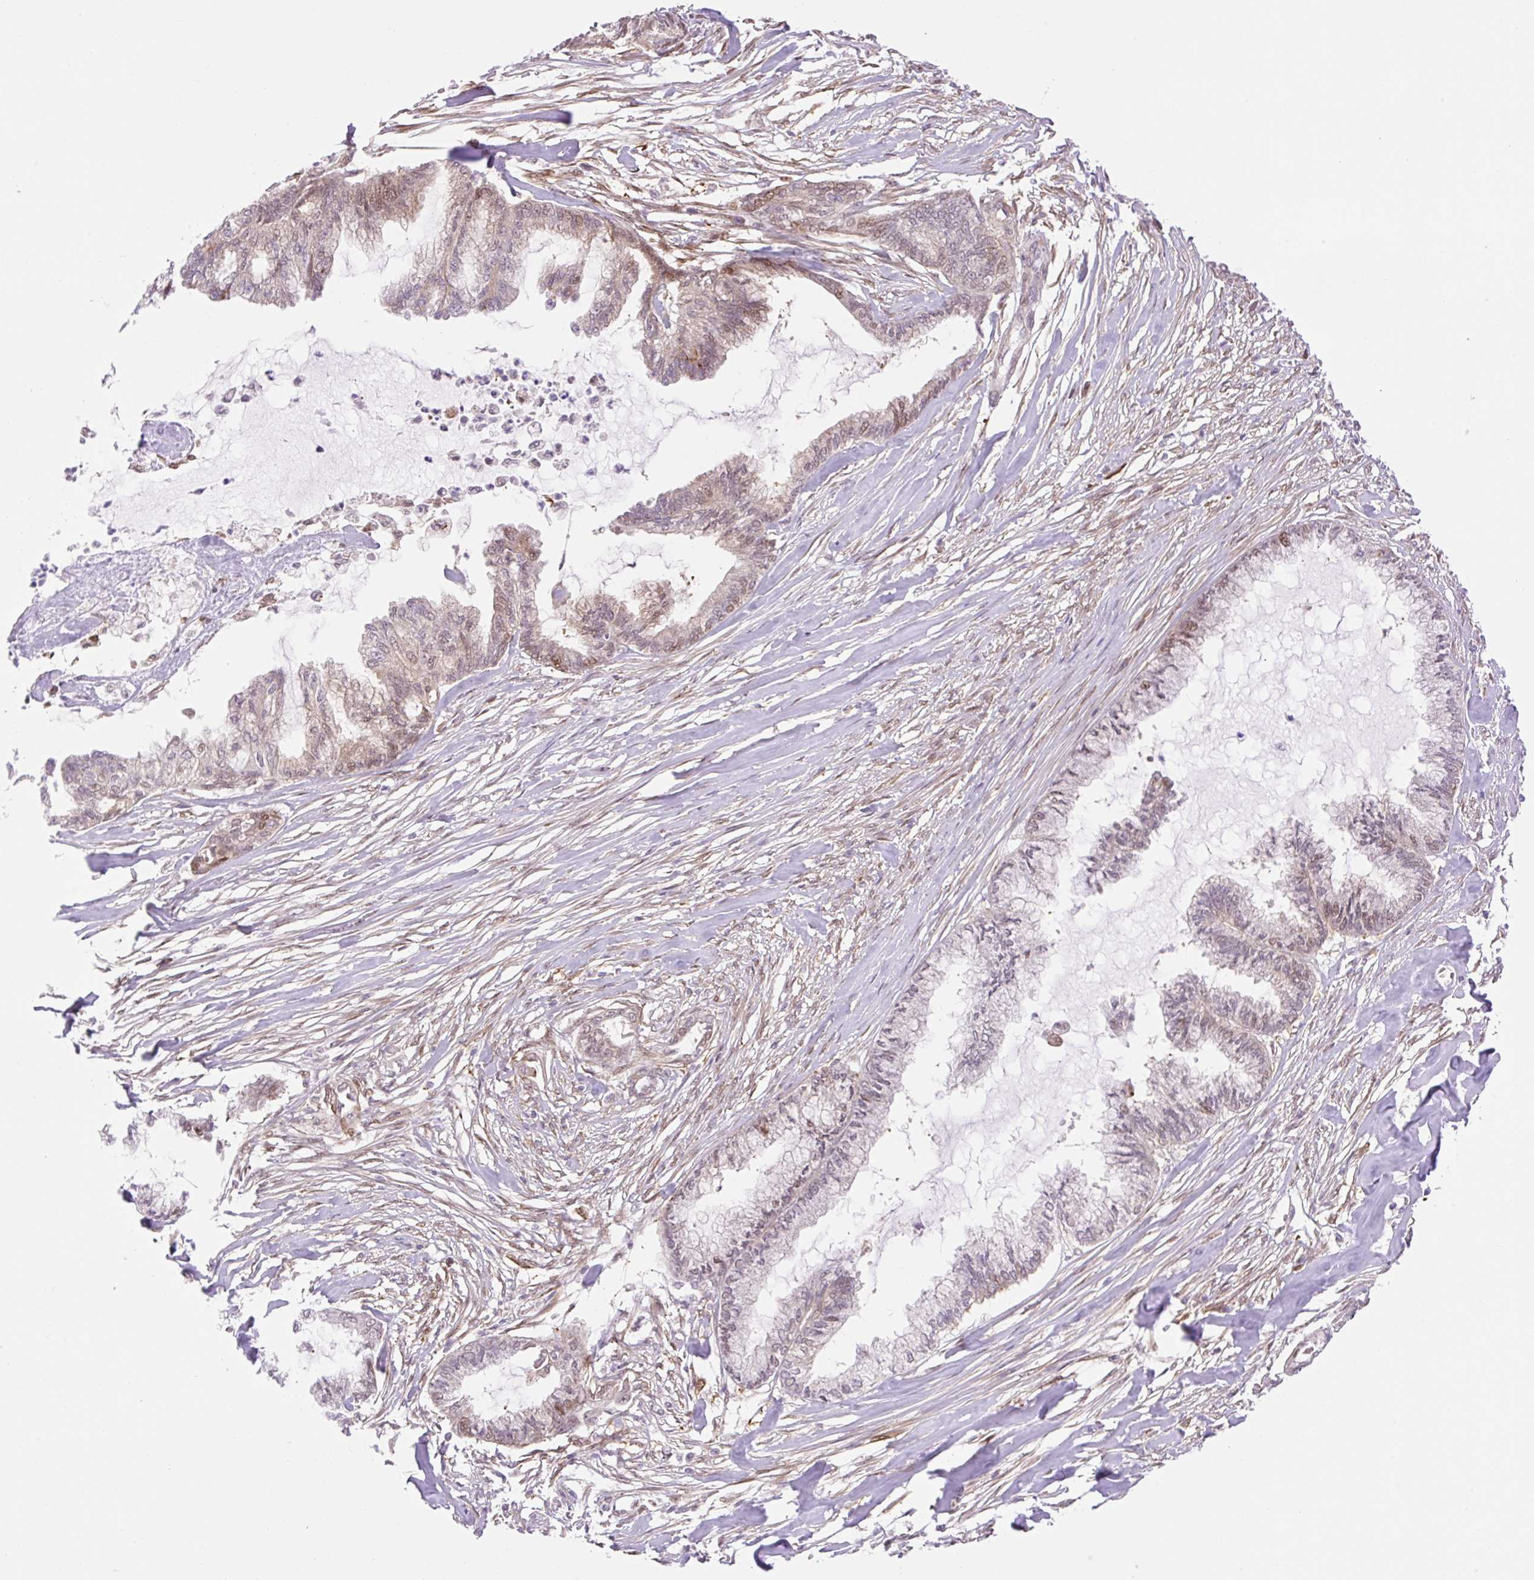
{"staining": {"intensity": "weak", "quantity": "25%-75%", "location": "nuclear"}, "tissue": "endometrial cancer", "cell_type": "Tumor cells", "image_type": "cancer", "snomed": [{"axis": "morphology", "description": "Adenocarcinoma, NOS"}, {"axis": "topography", "description": "Endometrium"}], "caption": "Endometrial cancer was stained to show a protein in brown. There is low levels of weak nuclear expression in about 25%-75% of tumor cells.", "gene": "ZFP41", "patient": {"sex": "female", "age": 86}}